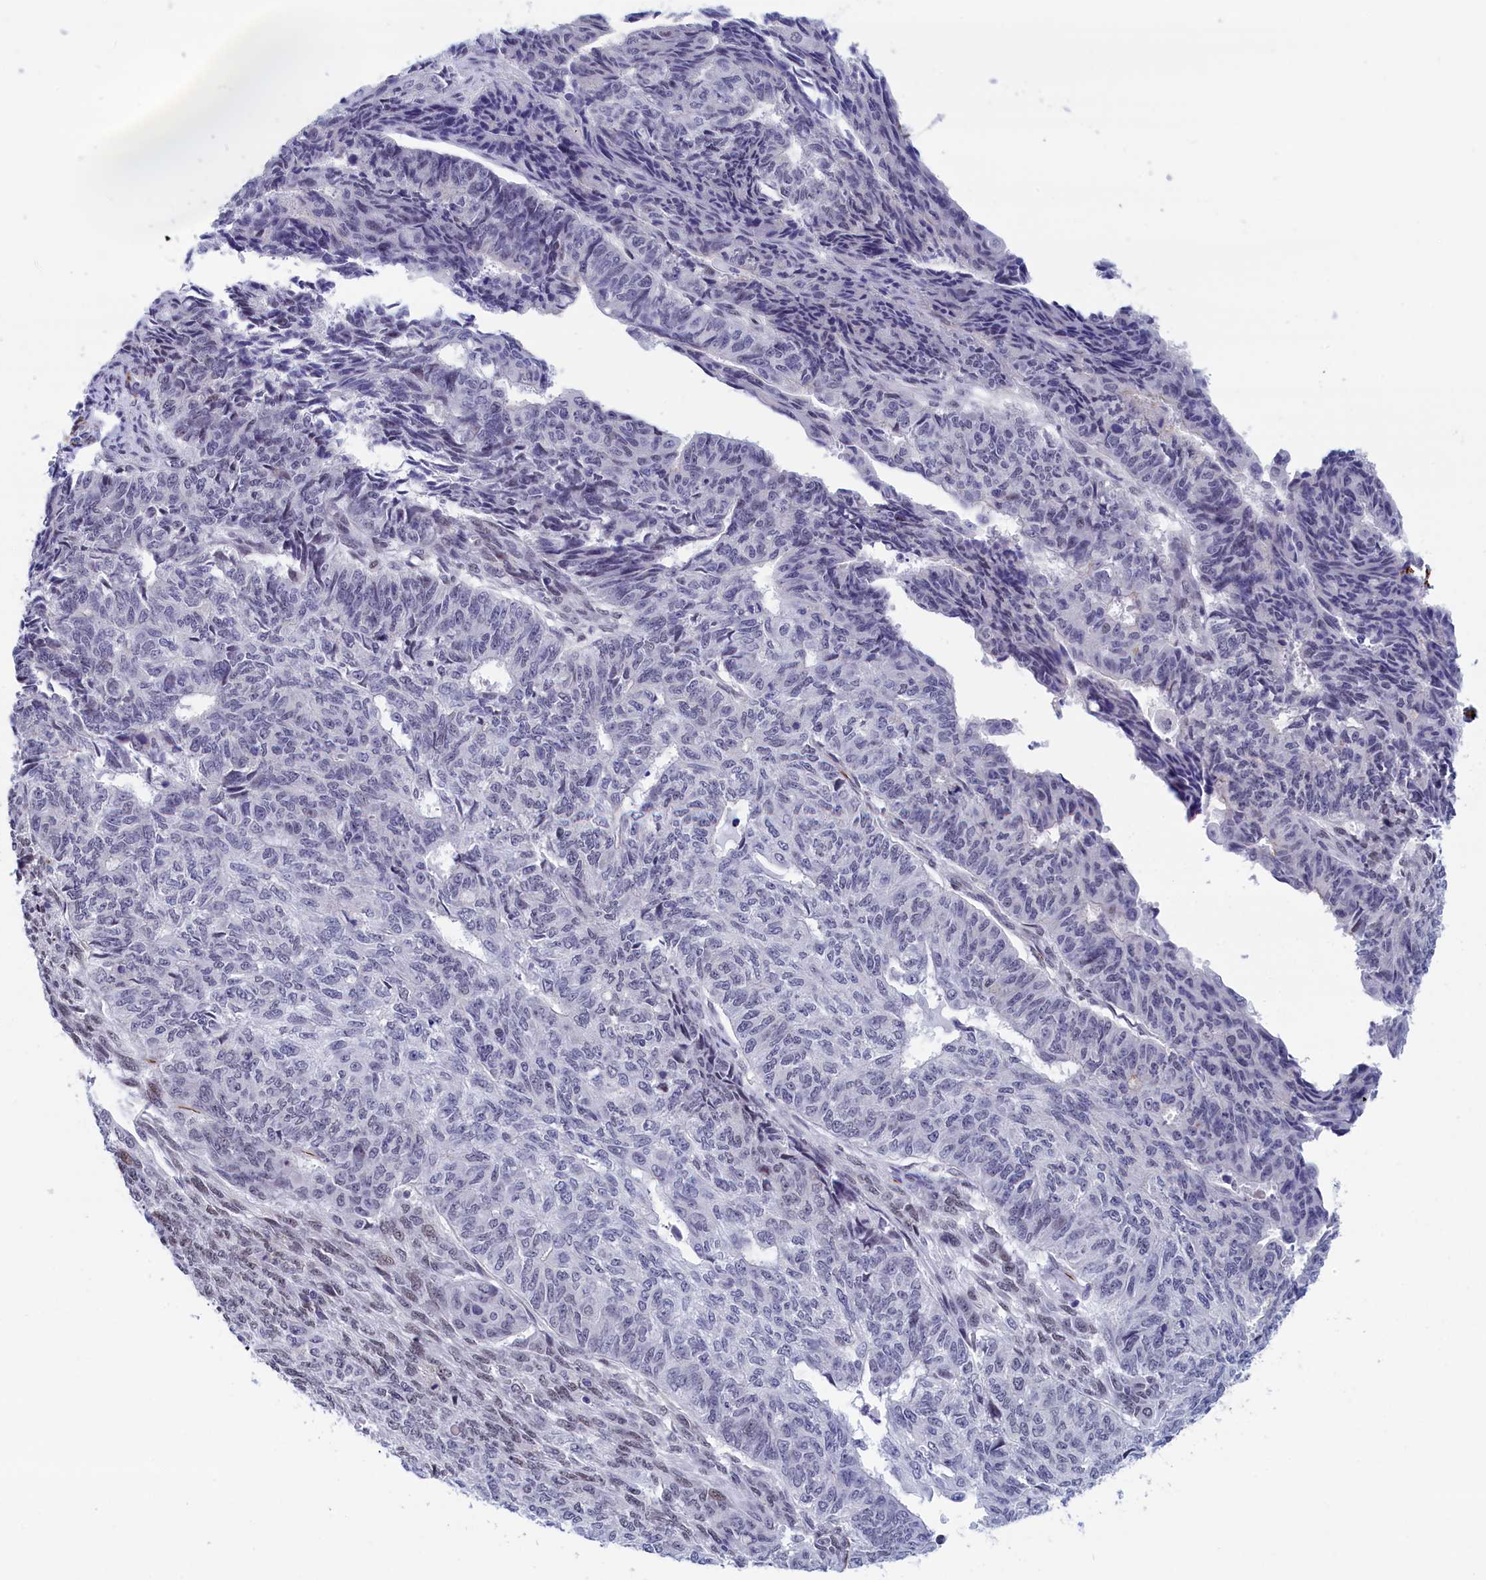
{"staining": {"intensity": "negative", "quantity": "none", "location": "none"}, "tissue": "endometrial cancer", "cell_type": "Tumor cells", "image_type": "cancer", "snomed": [{"axis": "morphology", "description": "Adenocarcinoma, NOS"}, {"axis": "topography", "description": "Endometrium"}], "caption": "Immunohistochemistry (IHC) micrograph of endometrial adenocarcinoma stained for a protein (brown), which shows no expression in tumor cells.", "gene": "WDR83", "patient": {"sex": "female", "age": 32}}